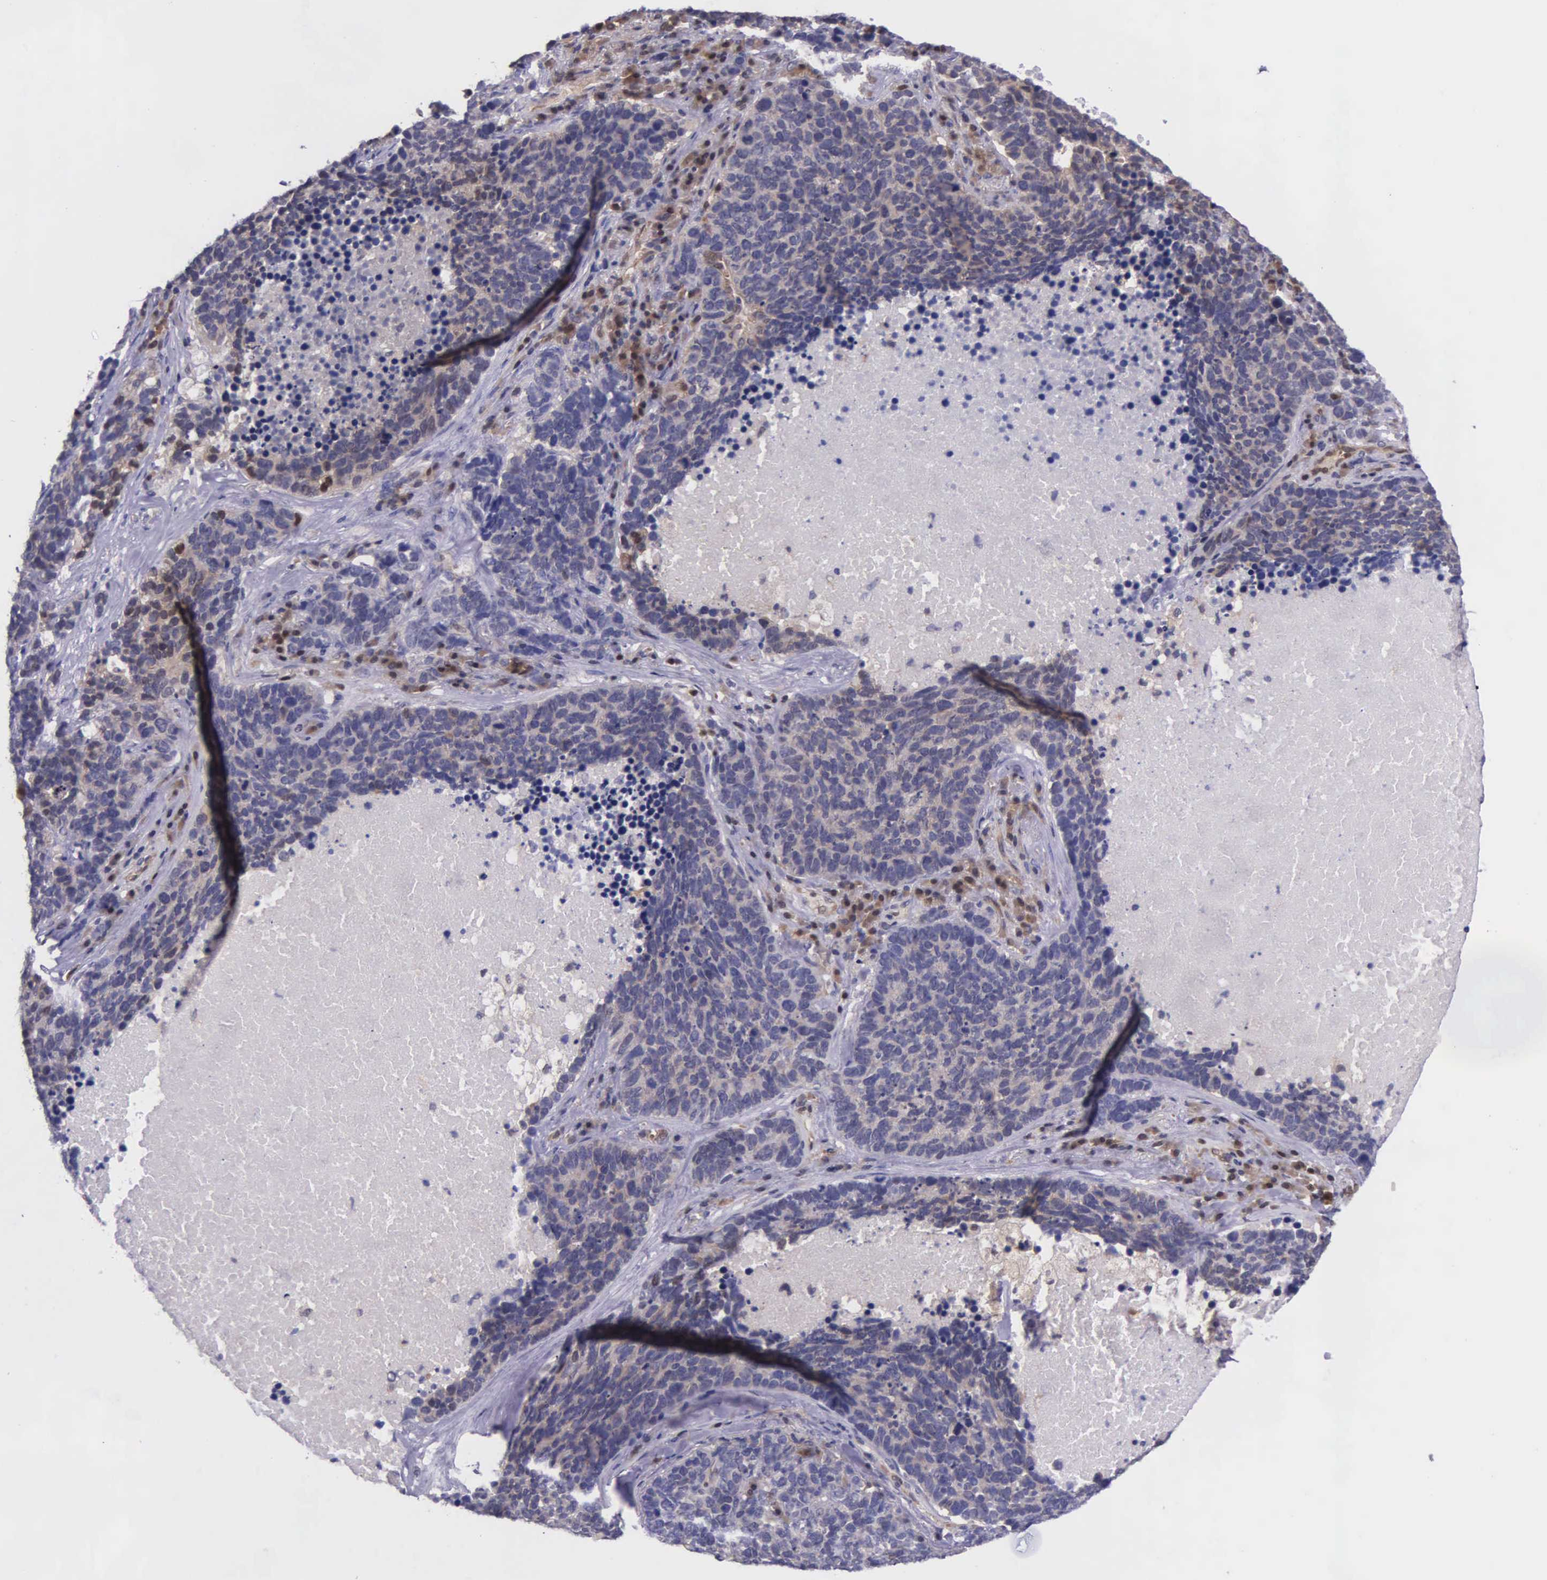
{"staining": {"intensity": "weak", "quantity": ">75%", "location": "cytoplasmic/membranous"}, "tissue": "lung cancer", "cell_type": "Tumor cells", "image_type": "cancer", "snomed": [{"axis": "morphology", "description": "Neoplasm, malignant, NOS"}, {"axis": "topography", "description": "Lung"}], "caption": "Immunohistochemical staining of human malignant neoplasm (lung) reveals low levels of weak cytoplasmic/membranous expression in approximately >75% of tumor cells.", "gene": "GMPR2", "patient": {"sex": "female", "age": 75}}